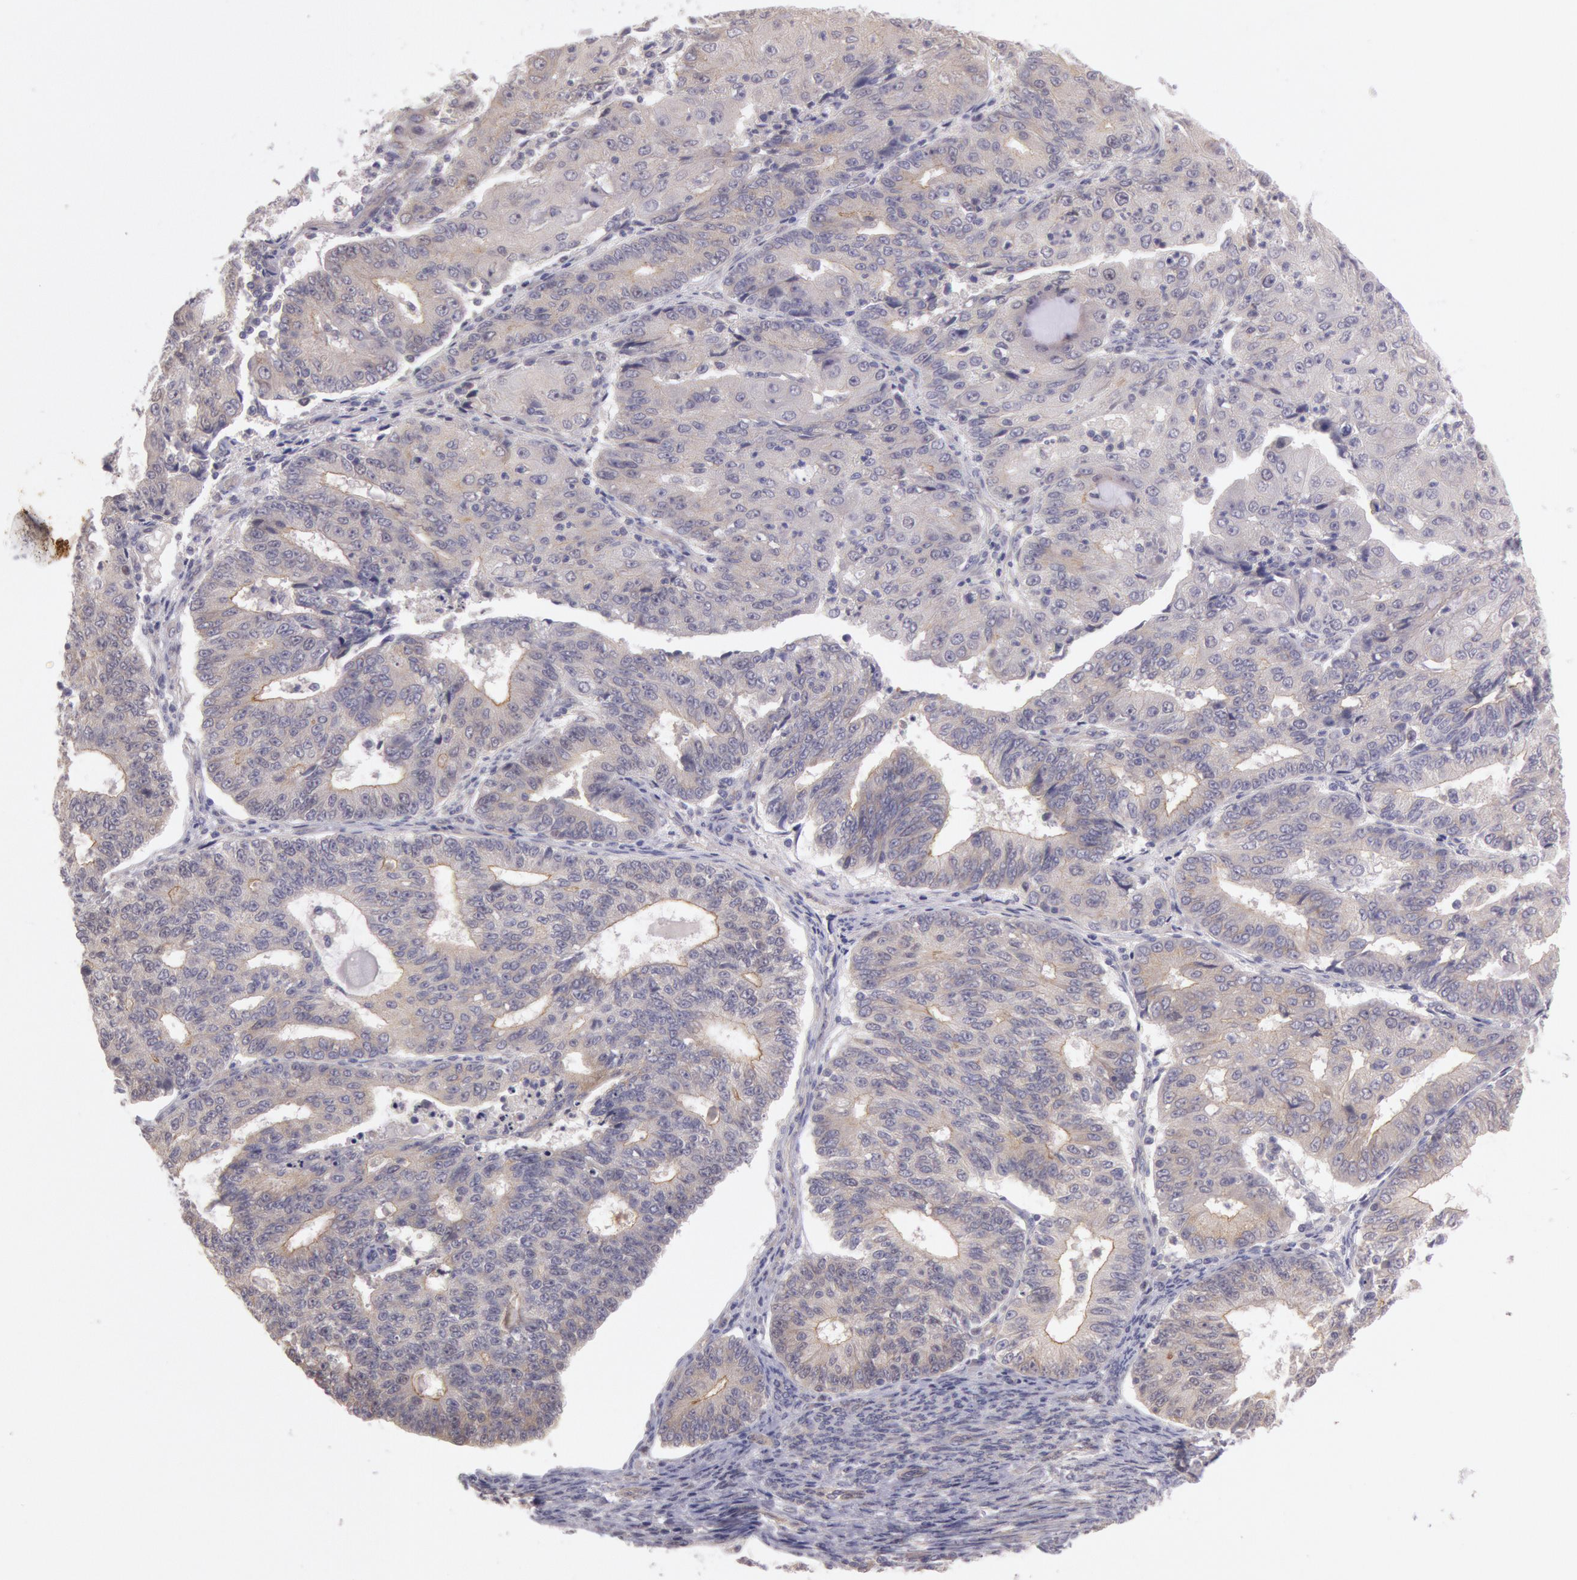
{"staining": {"intensity": "negative", "quantity": "none", "location": "none"}, "tissue": "endometrial cancer", "cell_type": "Tumor cells", "image_type": "cancer", "snomed": [{"axis": "morphology", "description": "Adenocarcinoma, NOS"}, {"axis": "topography", "description": "Endometrium"}], "caption": "Endometrial adenocarcinoma was stained to show a protein in brown. There is no significant expression in tumor cells. Brightfield microscopy of immunohistochemistry (IHC) stained with DAB (3,3'-diaminobenzidine) (brown) and hematoxylin (blue), captured at high magnification.", "gene": "AMOTL1", "patient": {"sex": "female", "age": 56}}